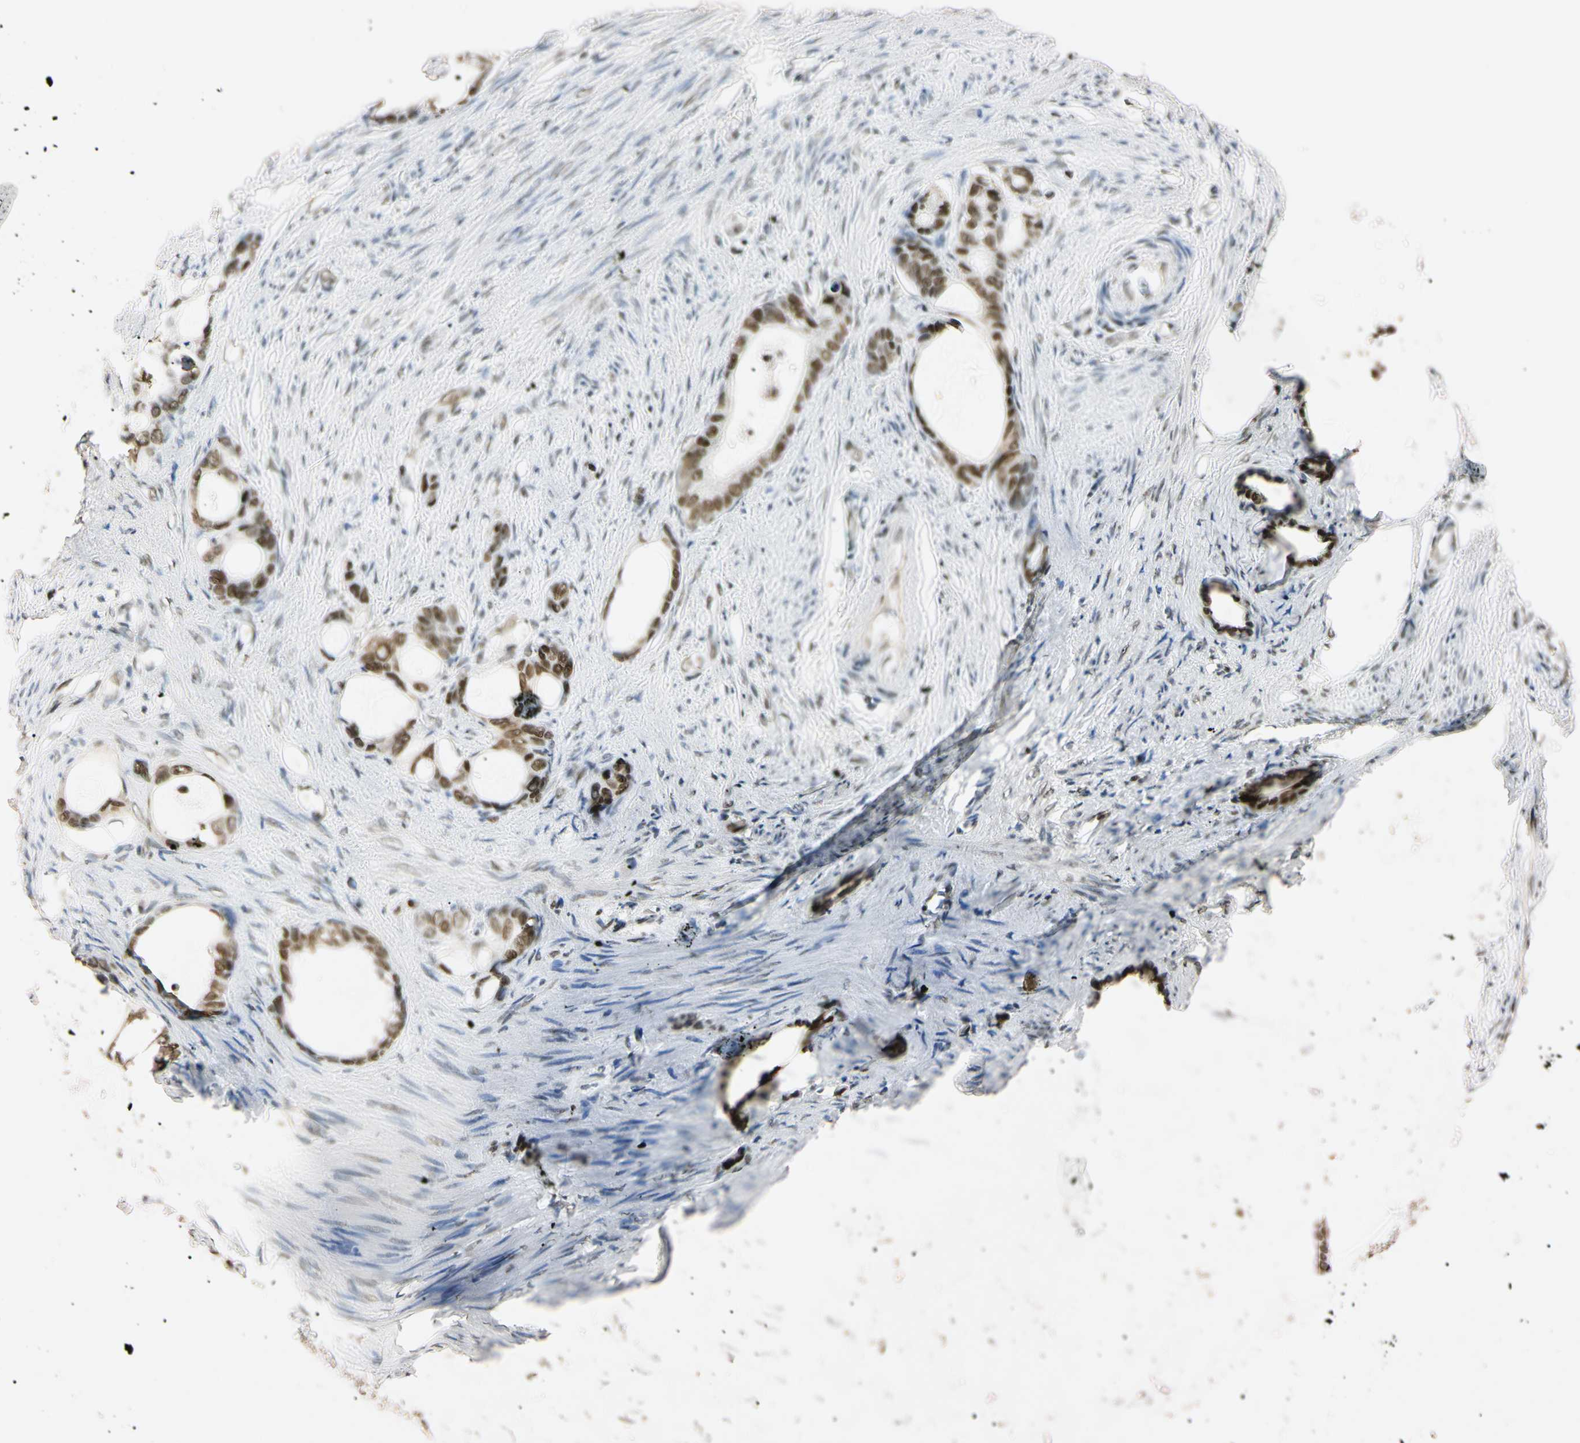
{"staining": {"intensity": "strong", "quantity": ">75%", "location": "nuclear"}, "tissue": "stomach cancer", "cell_type": "Tumor cells", "image_type": "cancer", "snomed": [{"axis": "morphology", "description": "Adenocarcinoma, NOS"}, {"axis": "topography", "description": "Stomach"}], "caption": "A high amount of strong nuclear expression is seen in approximately >75% of tumor cells in stomach cancer (adenocarcinoma) tissue.", "gene": "SMARCA5", "patient": {"sex": "female", "age": 75}}